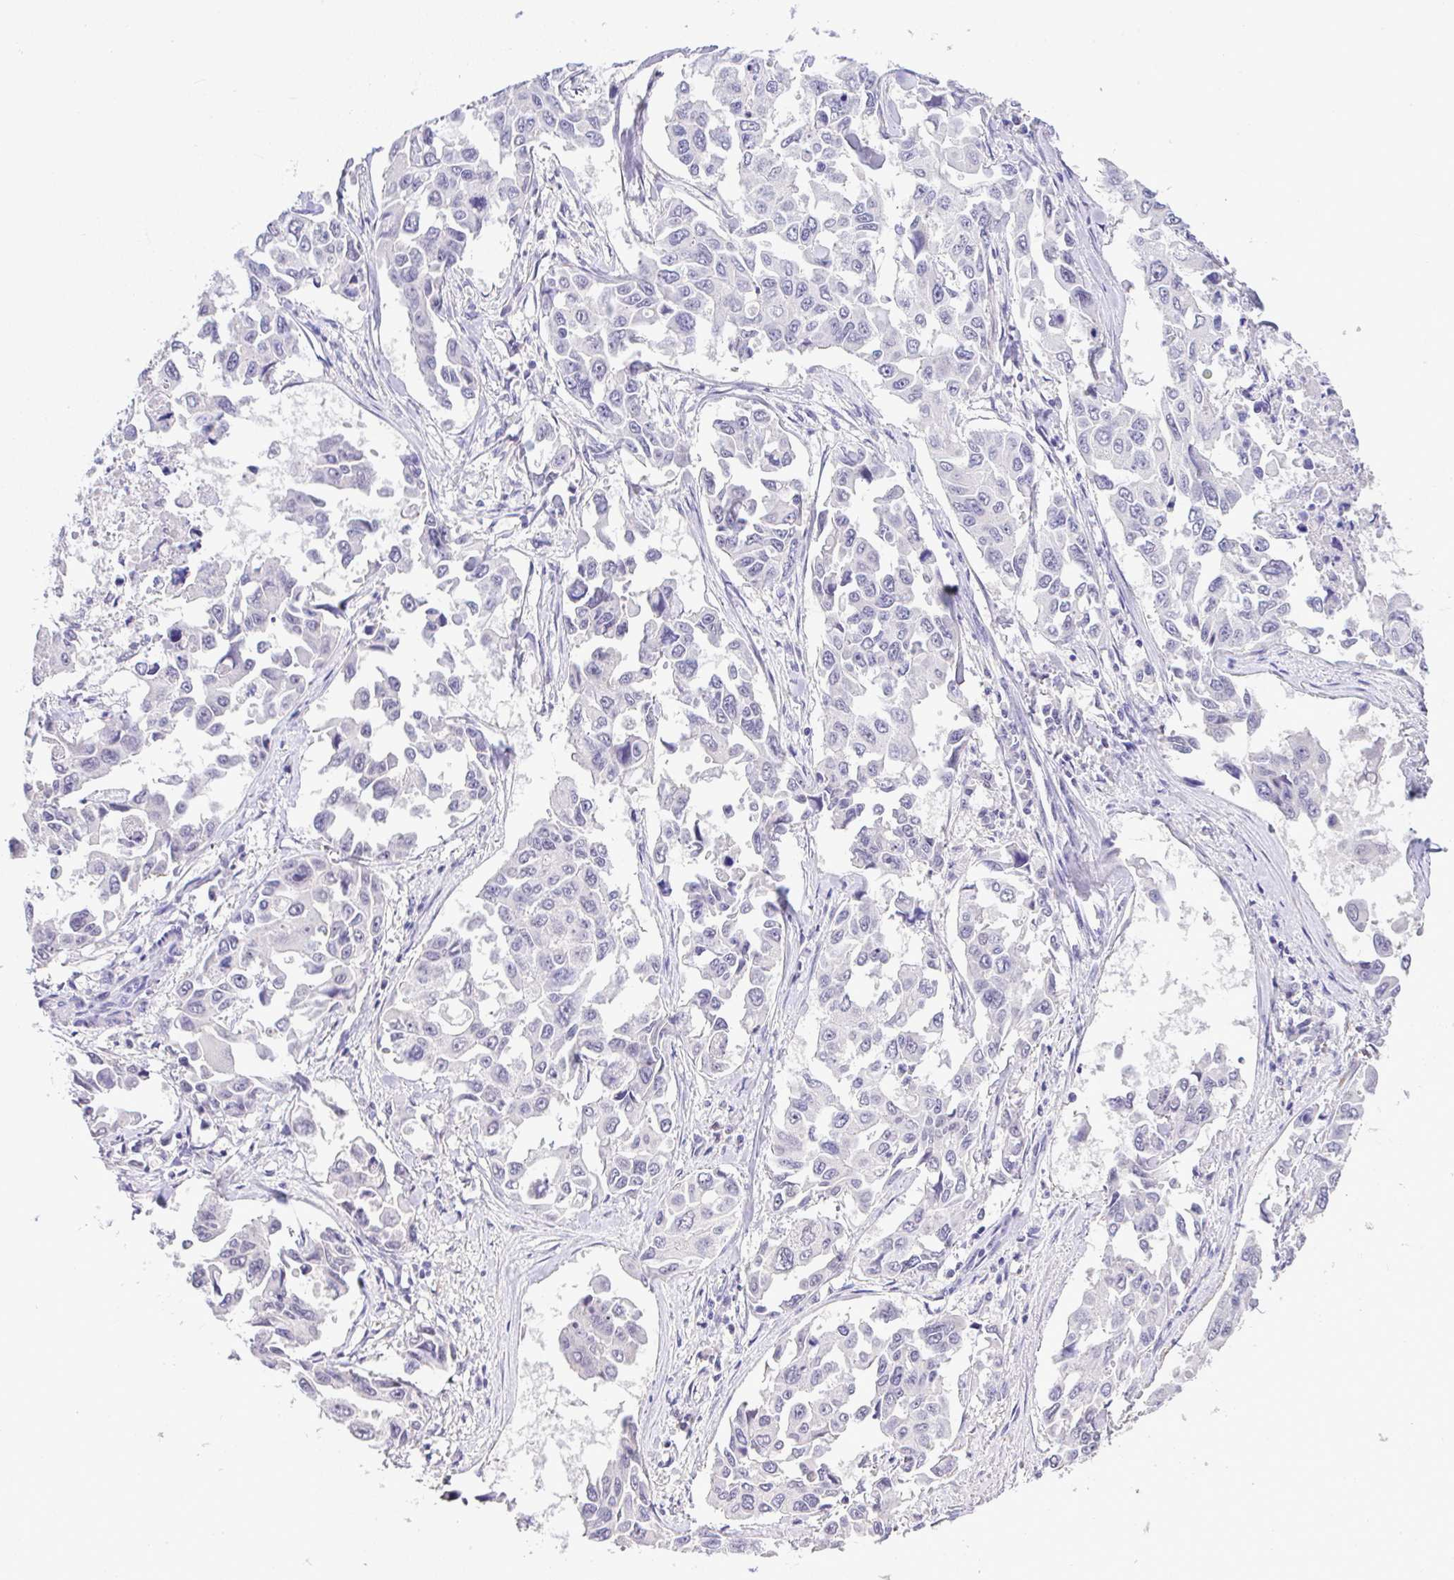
{"staining": {"intensity": "negative", "quantity": "none", "location": "none"}, "tissue": "lung cancer", "cell_type": "Tumor cells", "image_type": "cancer", "snomed": [{"axis": "morphology", "description": "Adenocarcinoma, NOS"}, {"axis": "topography", "description": "Lung"}], "caption": "Lung cancer stained for a protein using immunohistochemistry demonstrates no expression tumor cells.", "gene": "CTU1", "patient": {"sex": "male", "age": 64}}